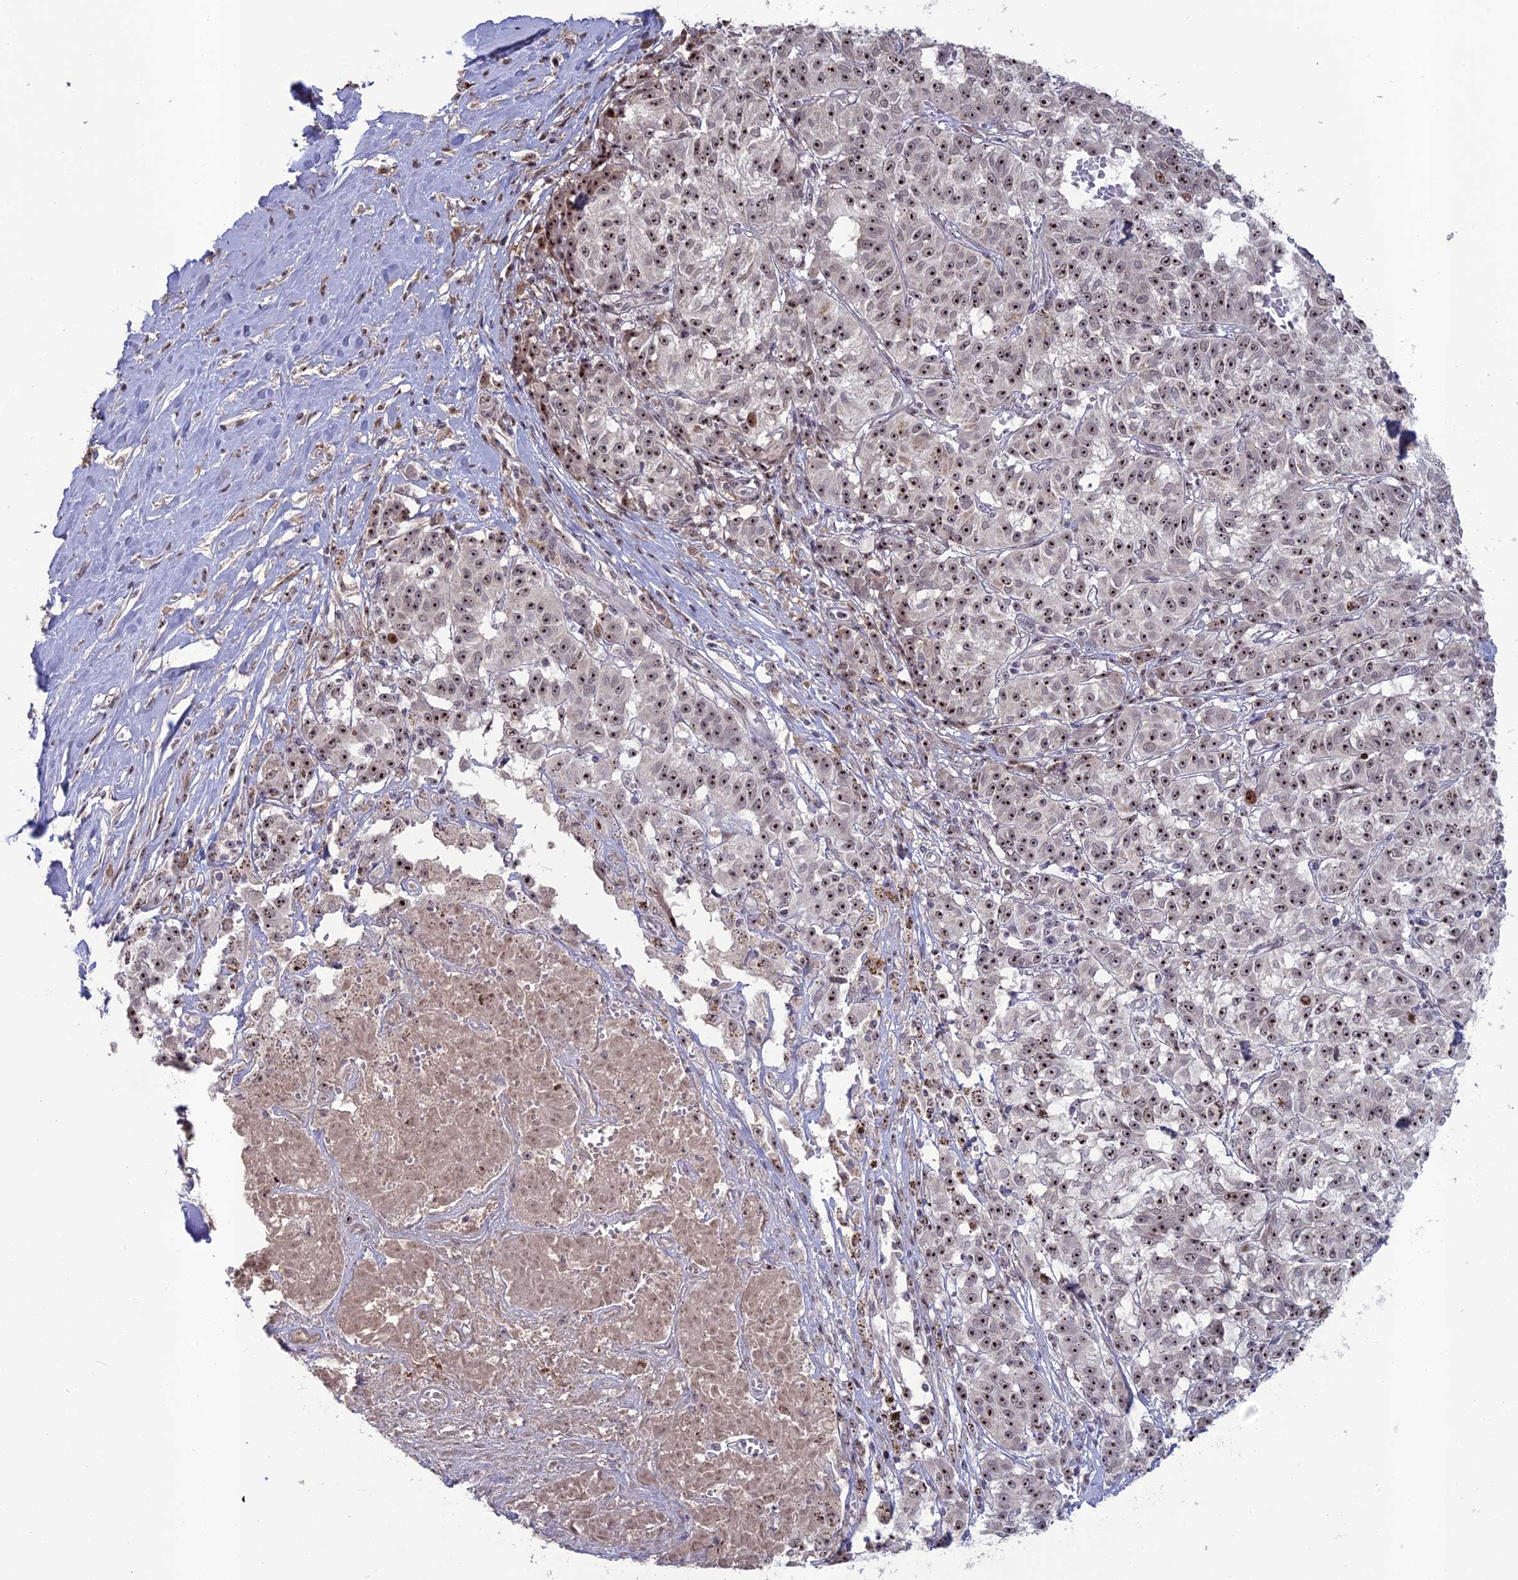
{"staining": {"intensity": "moderate", "quantity": ">75%", "location": "nuclear"}, "tissue": "melanoma", "cell_type": "Tumor cells", "image_type": "cancer", "snomed": [{"axis": "morphology", "description": "Malignant melanoma, NOS"}, {"axis": "topography", "description": "Skin"}], "caption": "IHC of malignant melanoma shows medium levels of moderate nuclear staining in approximately >75% of tumor cells.", "gene": "FAM131A", "patient": {"sex": "female", "age": 72}}